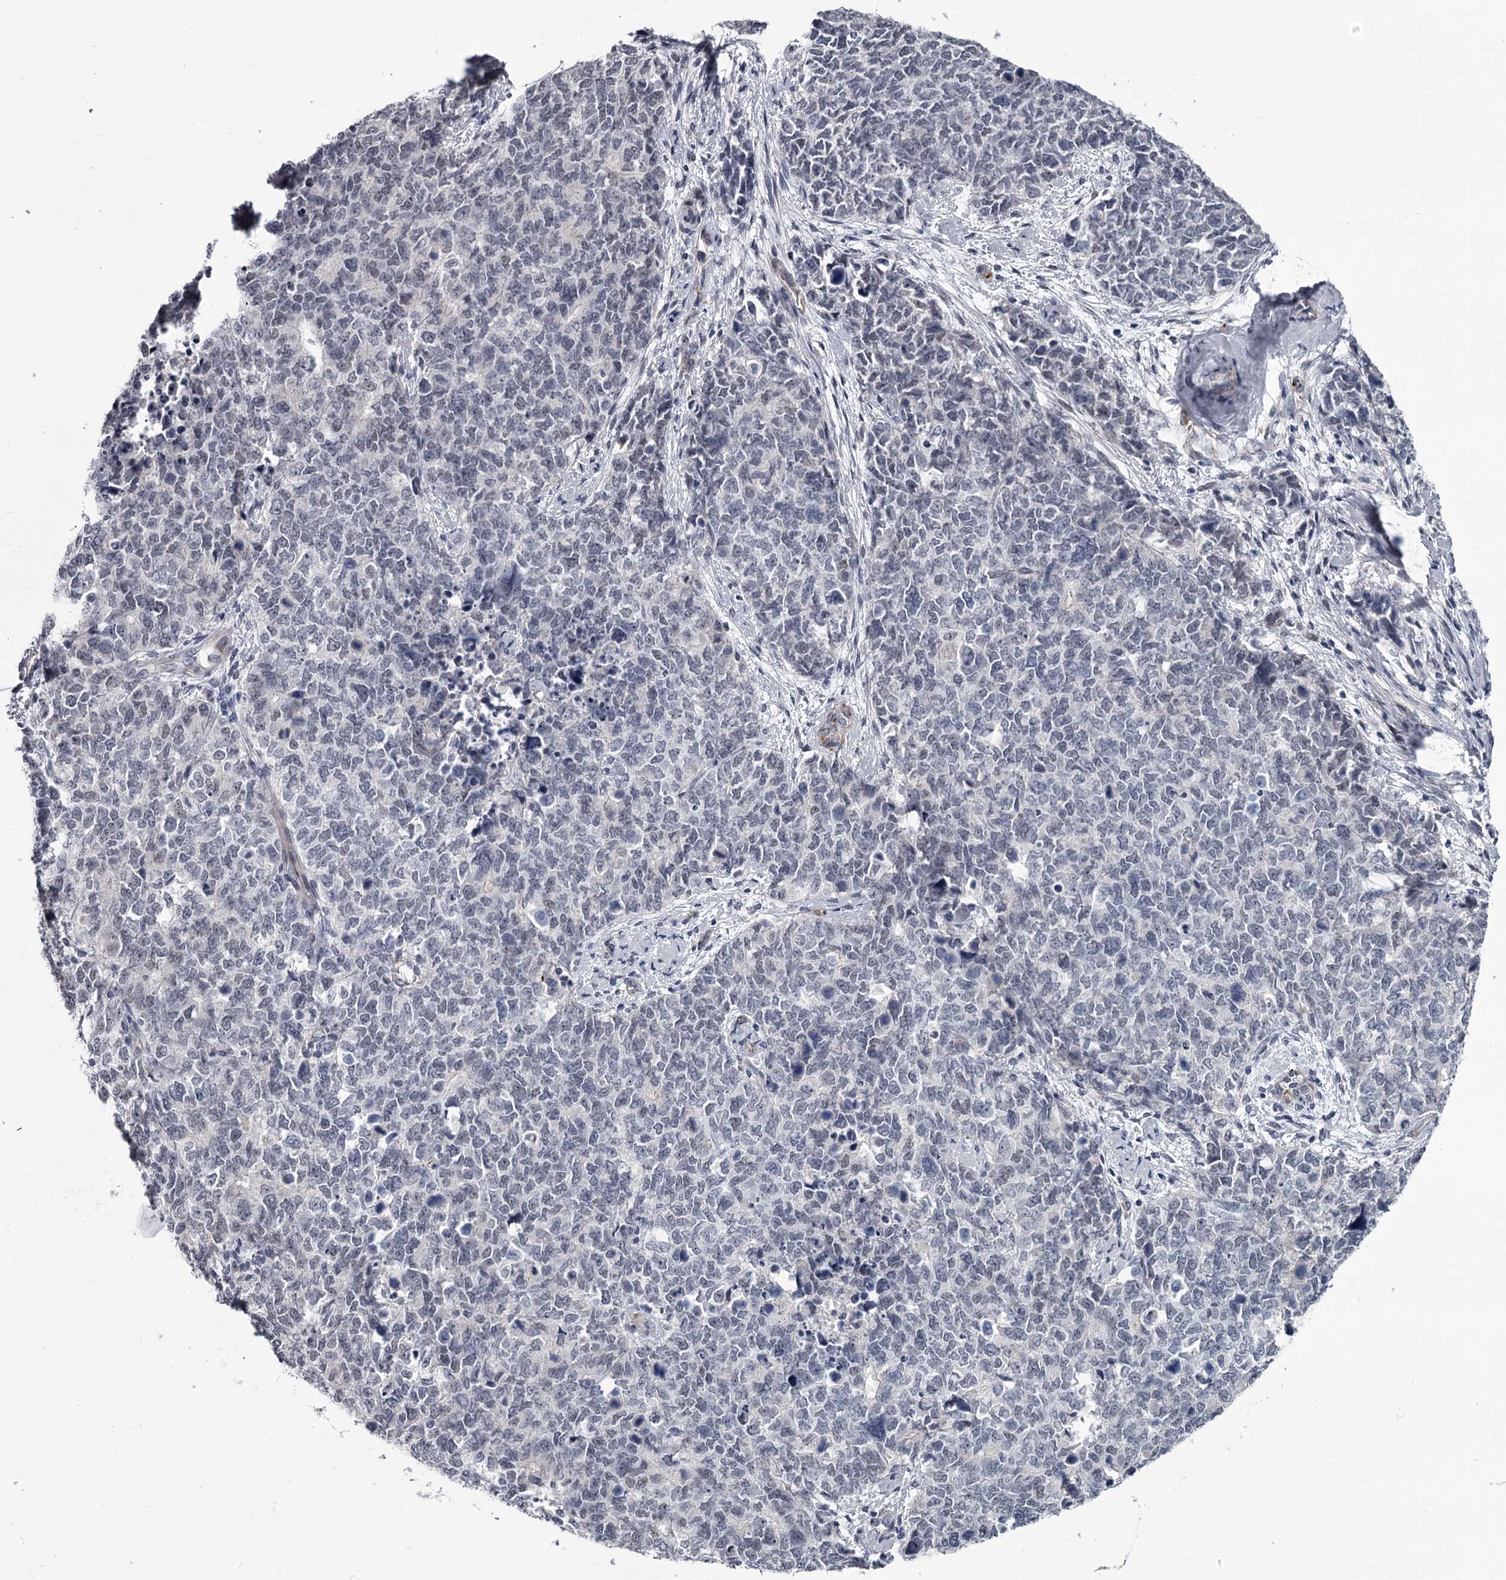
{"staining": {"intensity": "negative", "quantity": "none", "location": "none"}, "tissue": "cervical cancer", "cell_type": "Tumor cells", "image_type": "cancer", "snomed": [{"axis": "morphology", "description": "Squamous cell carcinoma, NOS"}, {"axis": "topography", "description": "Cervix"}], "caption": "A histopathology image of cervical squamous cell carcinoma stained for a protein shows no brown staining in tumor cells.", "gene": "PRPF40B", "patient": {"sex": "female", "age": 63}}